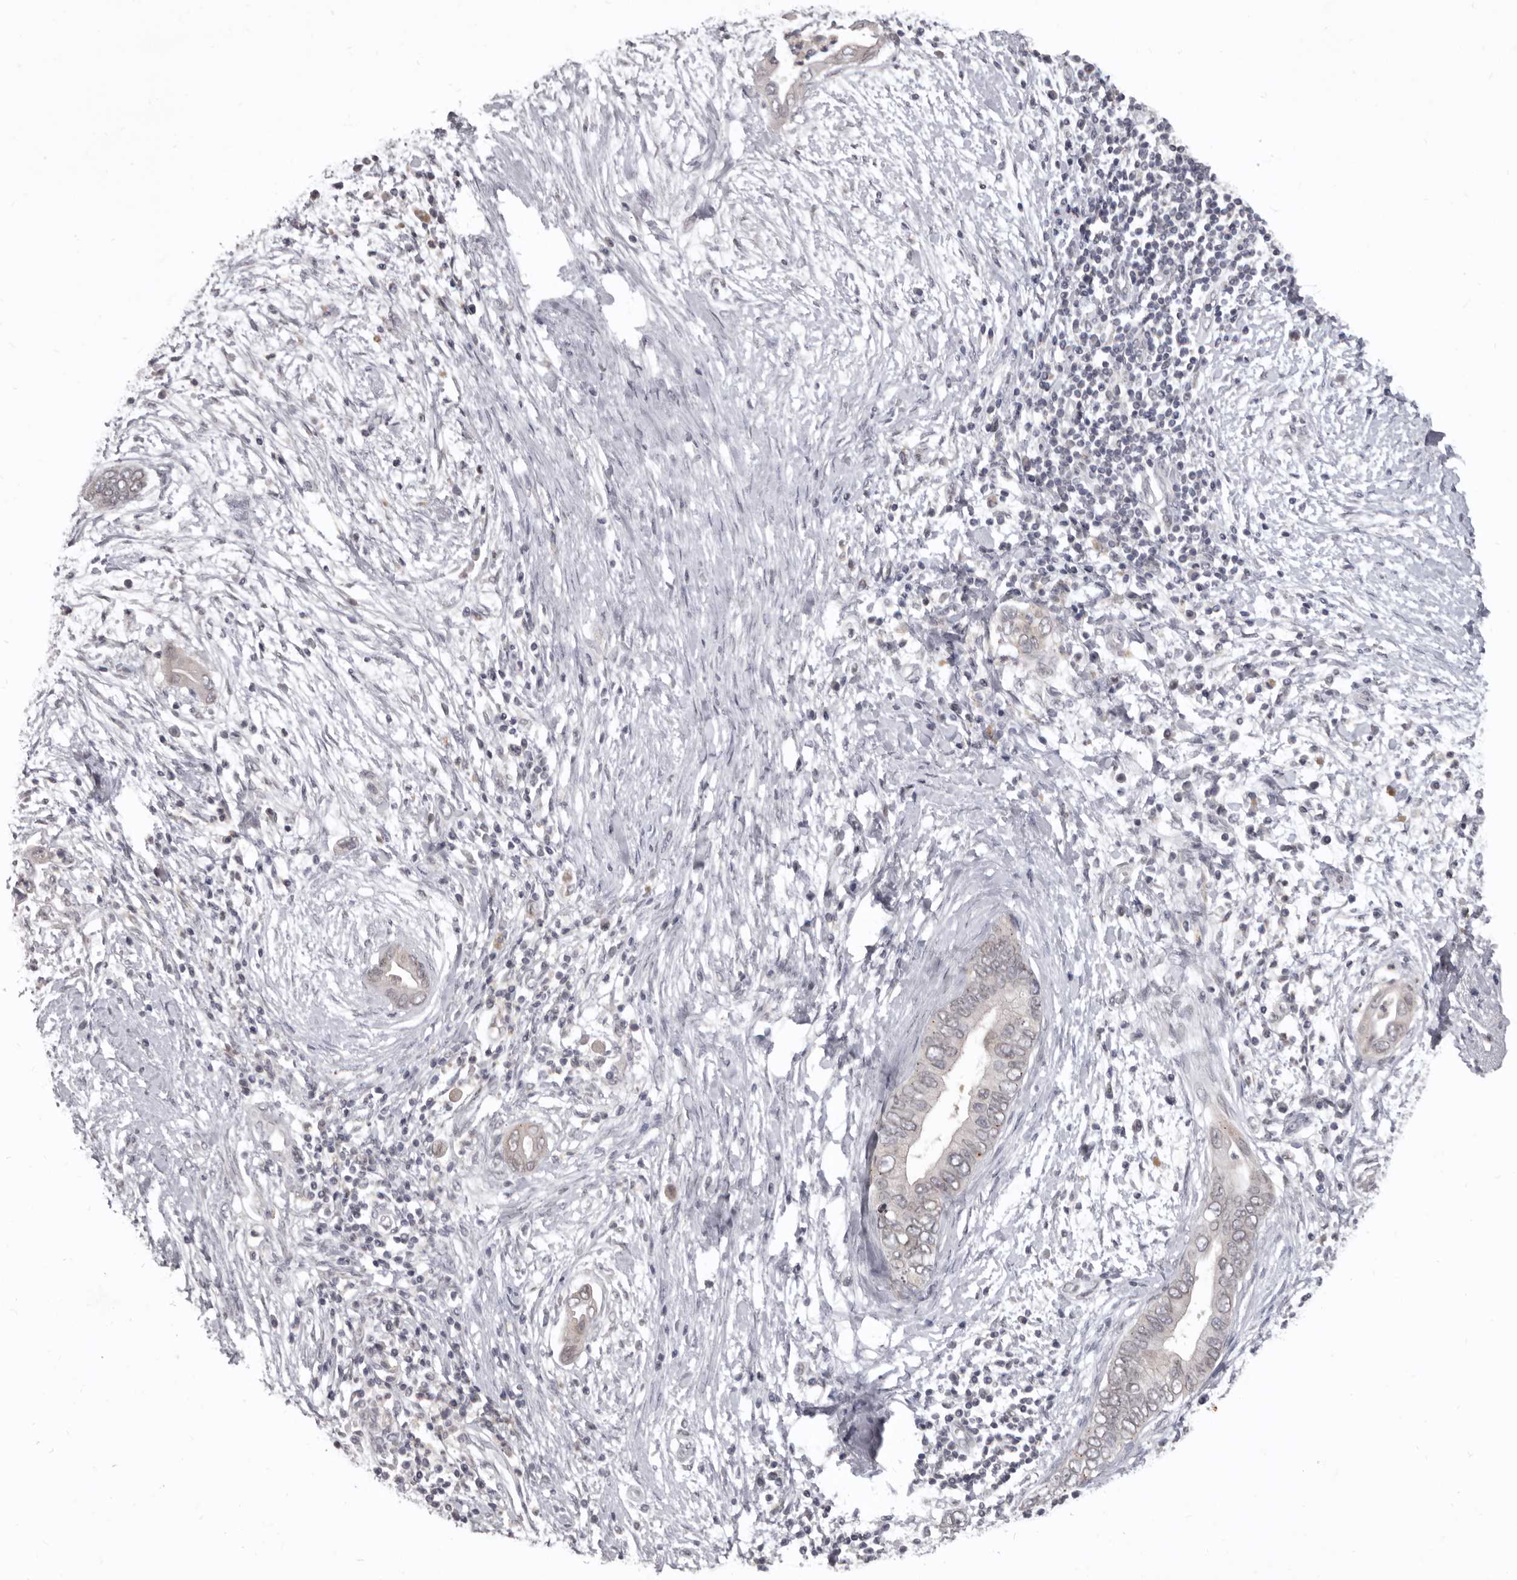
{"staining": {"intensity": "negative", "quantity": "none", "location": "none"}, "tissue": "pancreatic cancer", "cell_type": "Tumor cells", "image_type": "cancer", "snomed": [{"axis": "morphology", "description": "Adenocarcinoma, NOS"}, {"axis": "topography", "description": "Pancreas"}], "caption": "An immunohistochemistry image of pancreatic cancer (adenocarcinoma) is shown. There is no staining in tumor cells of pancreatic cancer (adenocarcinoma). (DAB (3,3'-diaminobenzidine) immunohistochemistry visualized using brightfield microscopy, high magnification).", "gene": "SULT1E1", "patient": {"sex": "male", "age": 75}}